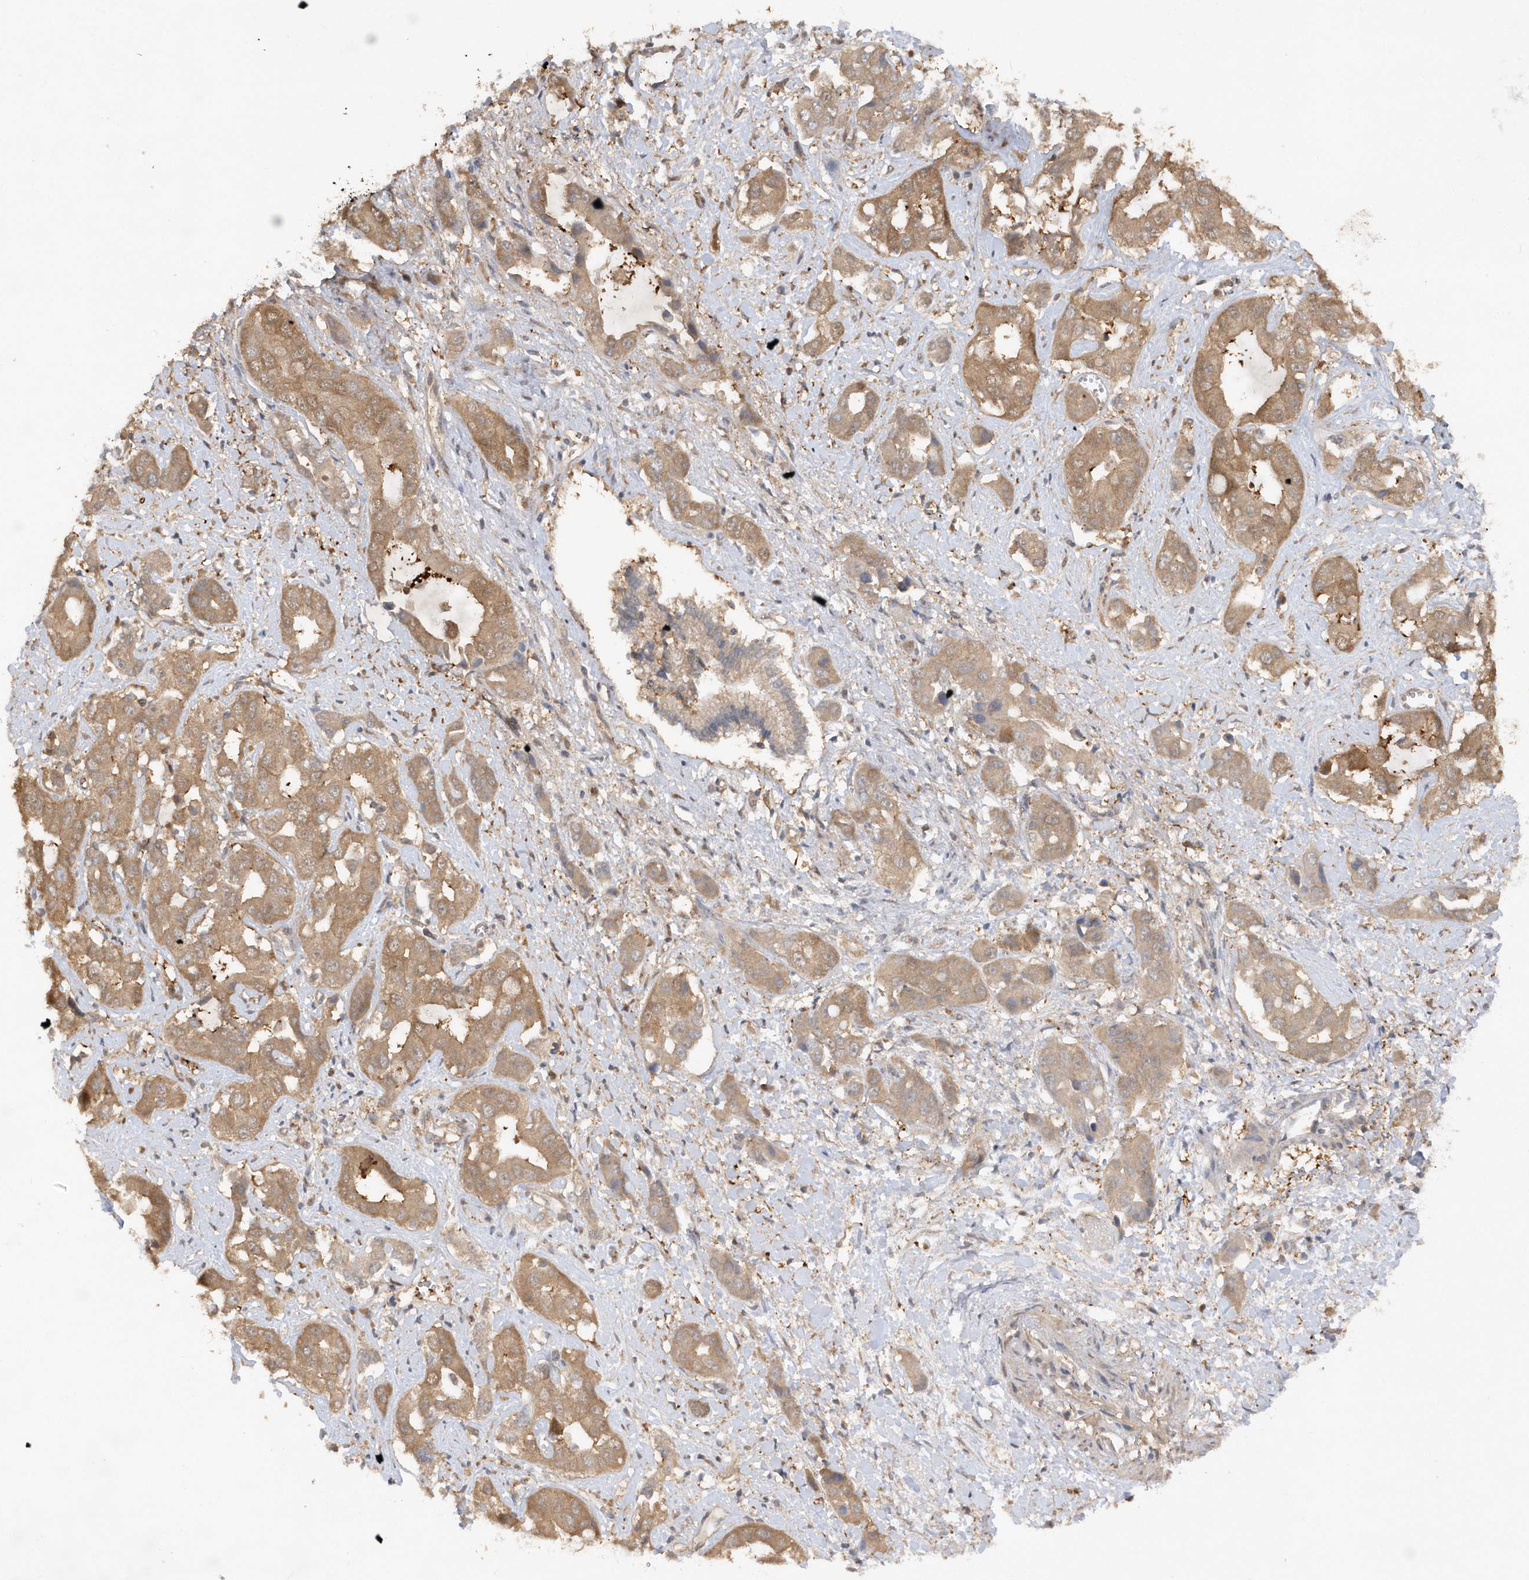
{"staining": {"intensity": "moderate", "quantity": ">75%", "location": "cytoplasmic/membranous"}, "tissue": "liver cancer", "cell_type": "Tumor cells", "image_type": "cancer", "snomed": [{"axis": "morphology", "description": "Cholangiocarcinoma"}, {"axis": "topography", "description": "Liver"}], "caption": "Protein staining by IHC displays moderate cytoplasmic/membranous positivity in about >75% of tumor cells in liver cancer (cholangiocarcinoma).", "gene": "RPE", "patient": {"sex": "female", "age": 52}}